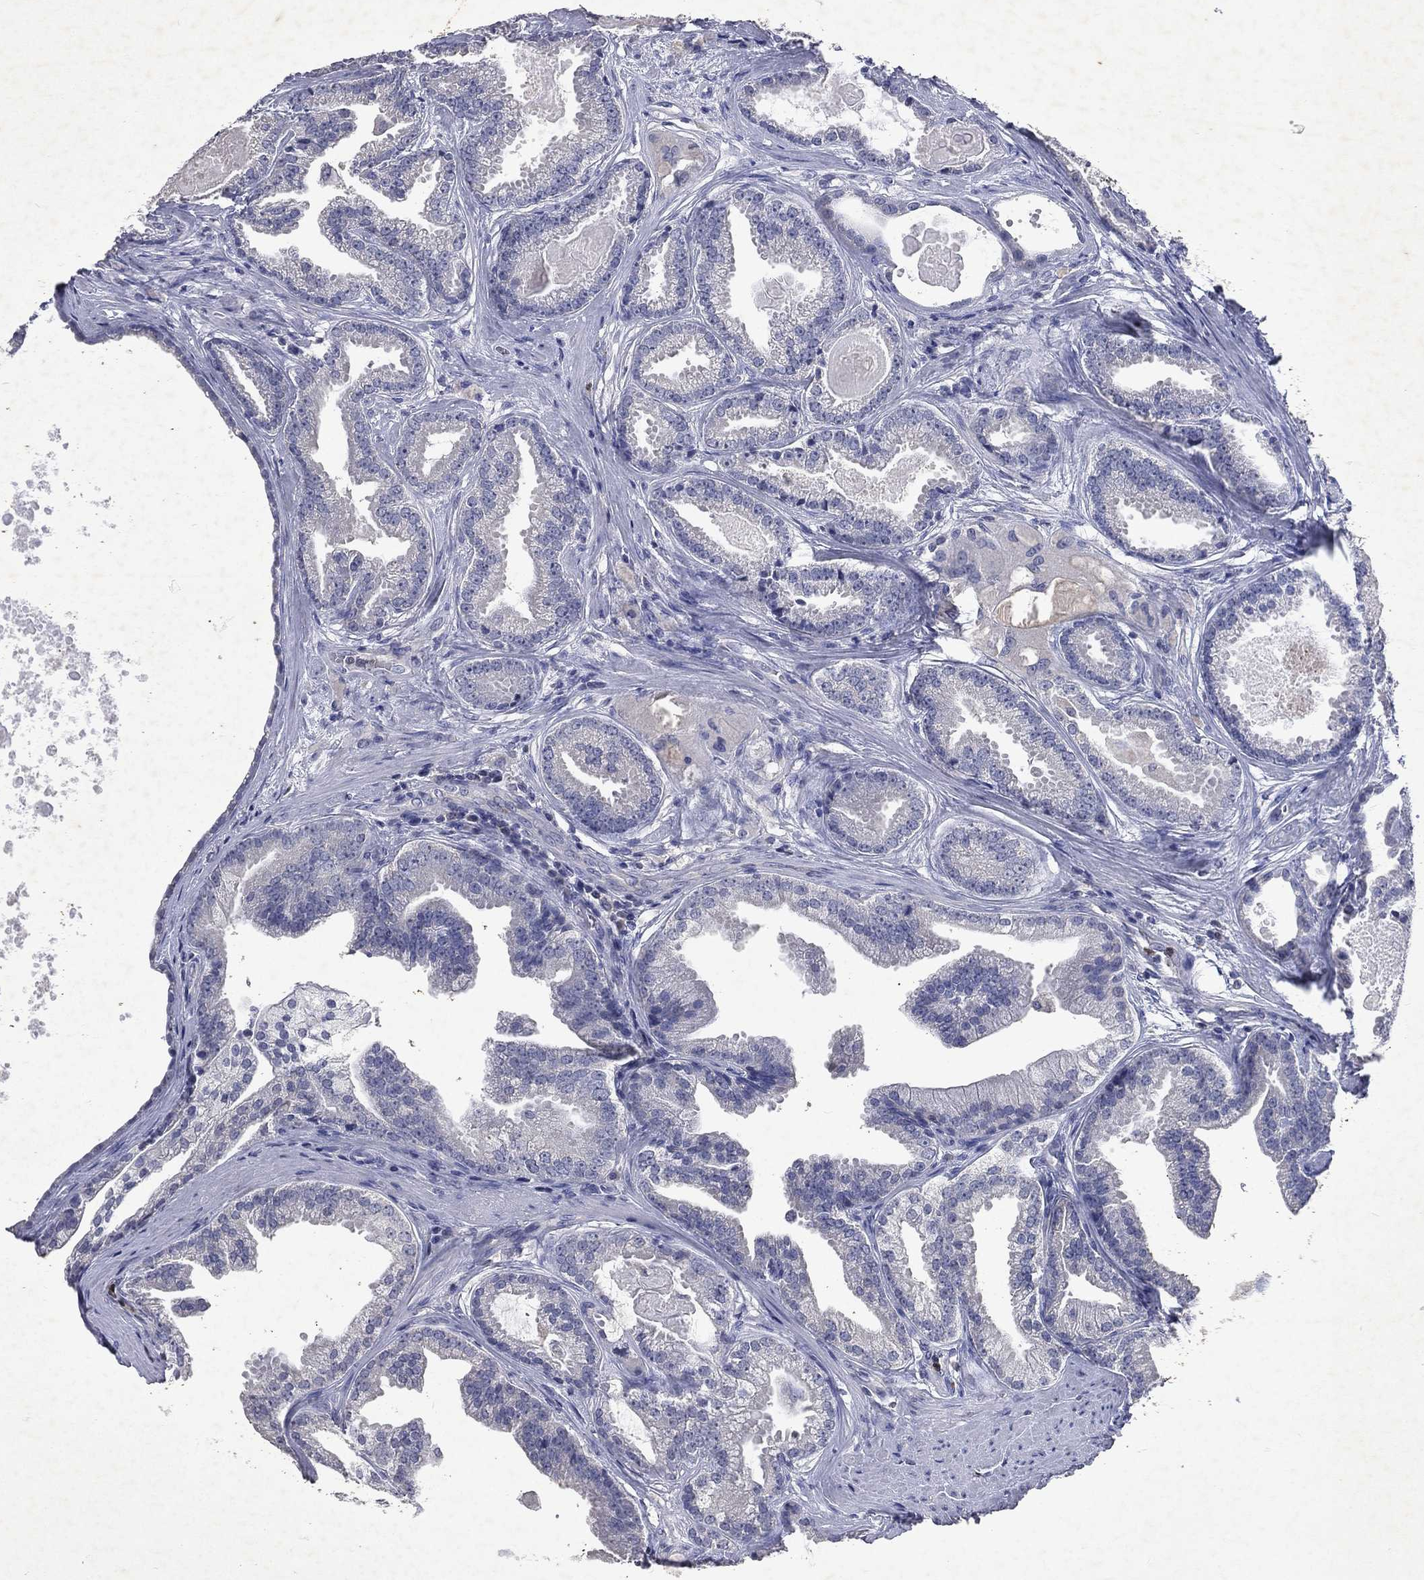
{"staining": {"intensity": "negative", "quantity": "none", "location": "none"}, "tissue": "prostate cancer", "cell_type": "Tumor cells", "image_type": "cancer", "snomed": [{"axis": "morphology", "description": "Adenocarcinoma, NOS"}, {"axis": "morphology", "description": "Adenocarcinoma, High grade"}, {"axis": "topography", "description": "Prostate"}], "caption": "Immunohistochemistry (IHC) image of prostate cancer (high-grade adenocarcinoma) stained for a protein (brown), which reveals no expression in tumor cells.", "gene": "SLC34A2", "patient": {"sex": "male", "age": 64}}